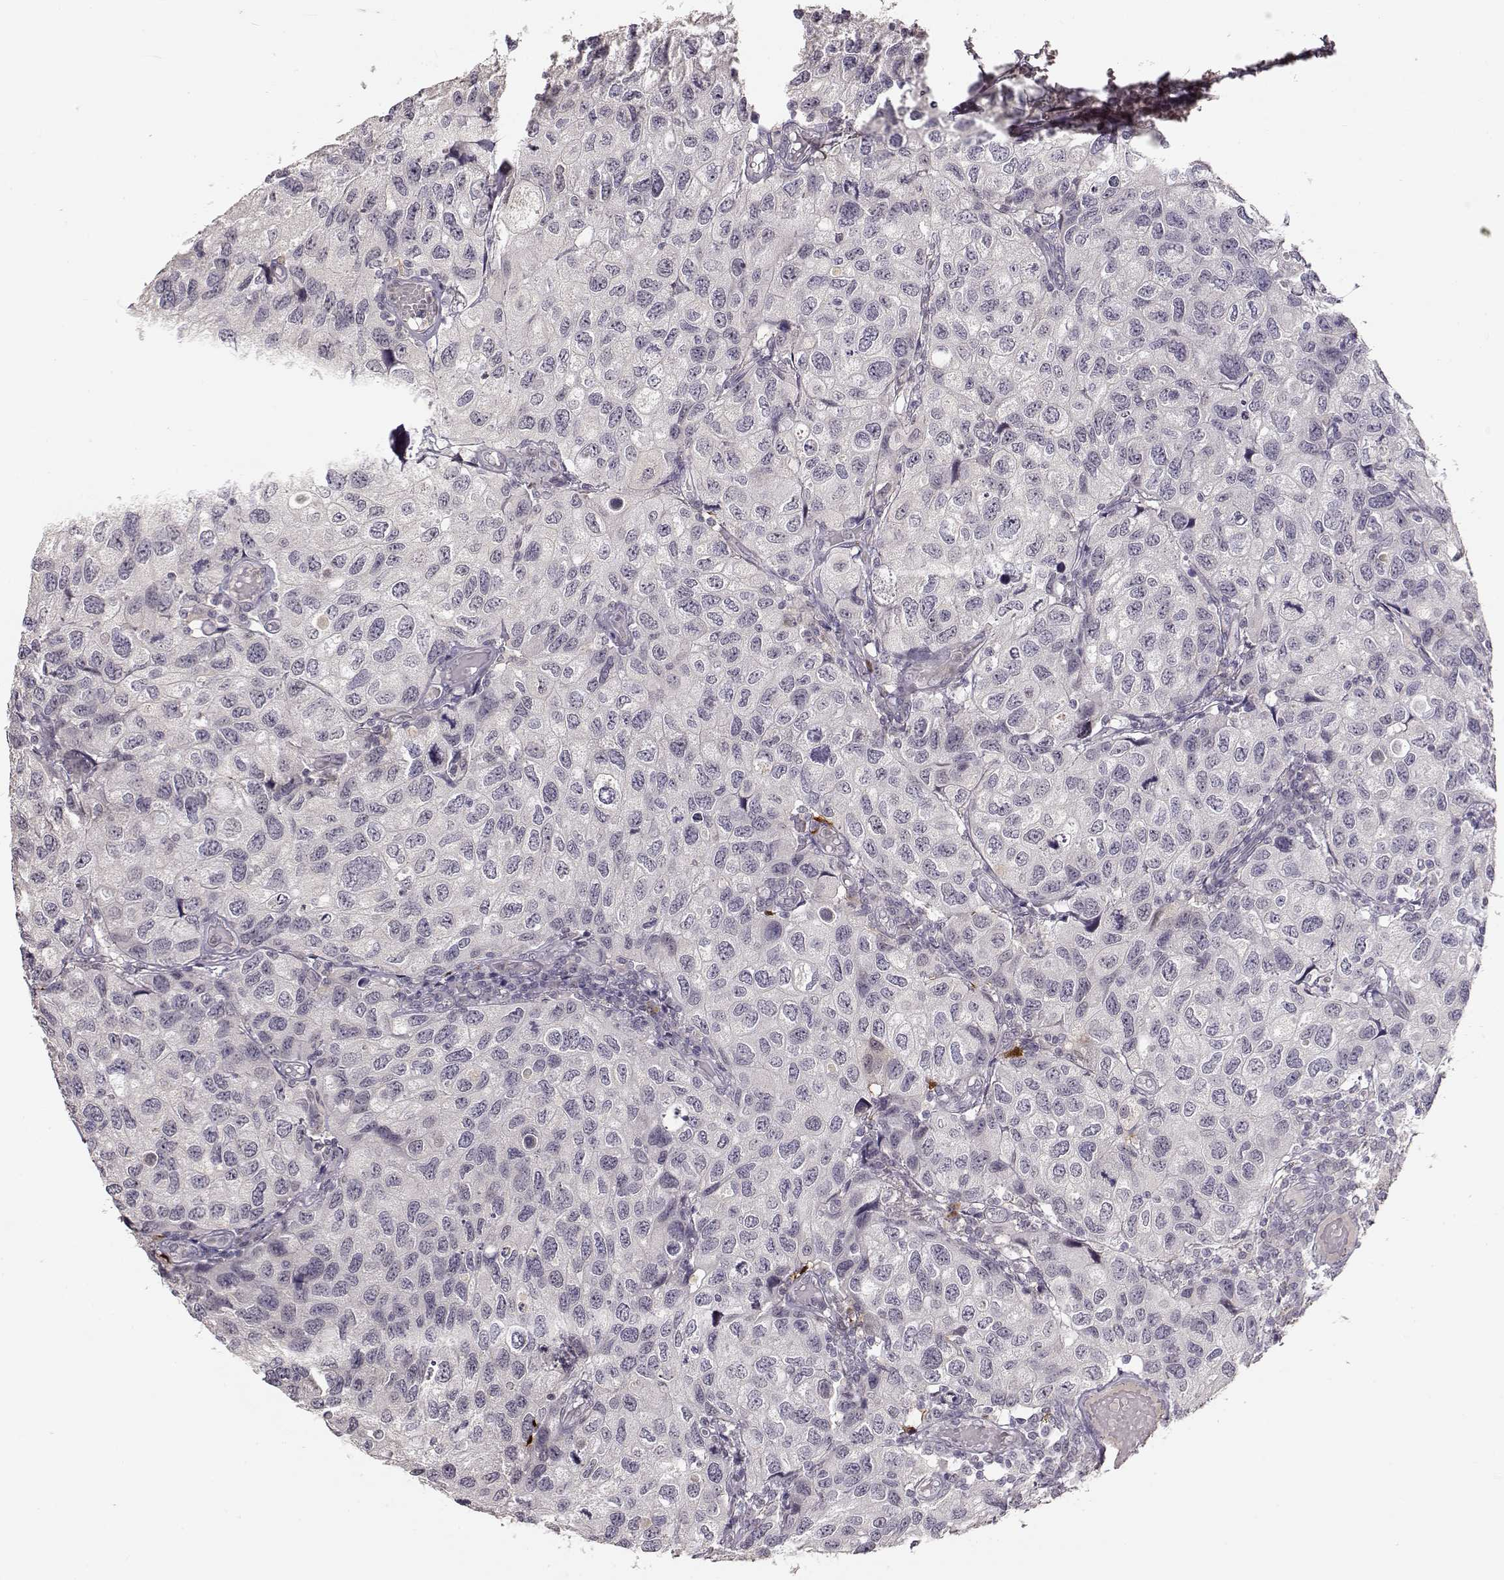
{"staining": {"intensity": "negative", "quantity": "none", "location": "none"}, "tissue": "urothelial cancer", "cell_type": "Tumor cells", "image_type": "cancer", "snomed": [{"axis": "morphology", "description": "Urothelial carcinoma, High grade"}, {"axis": "topography", "description": "Urinary bladder"}], "caption": "An image of human urothelial cancer is negative for staining in tumor cells. Brightfield microscopy of immunohistochemistry (IHC) stained with DAB (brown) and hematoxylin (blue), captured at high magnification.", "gene": "S100B", "patient": {"sex": "male", "age": 79}}